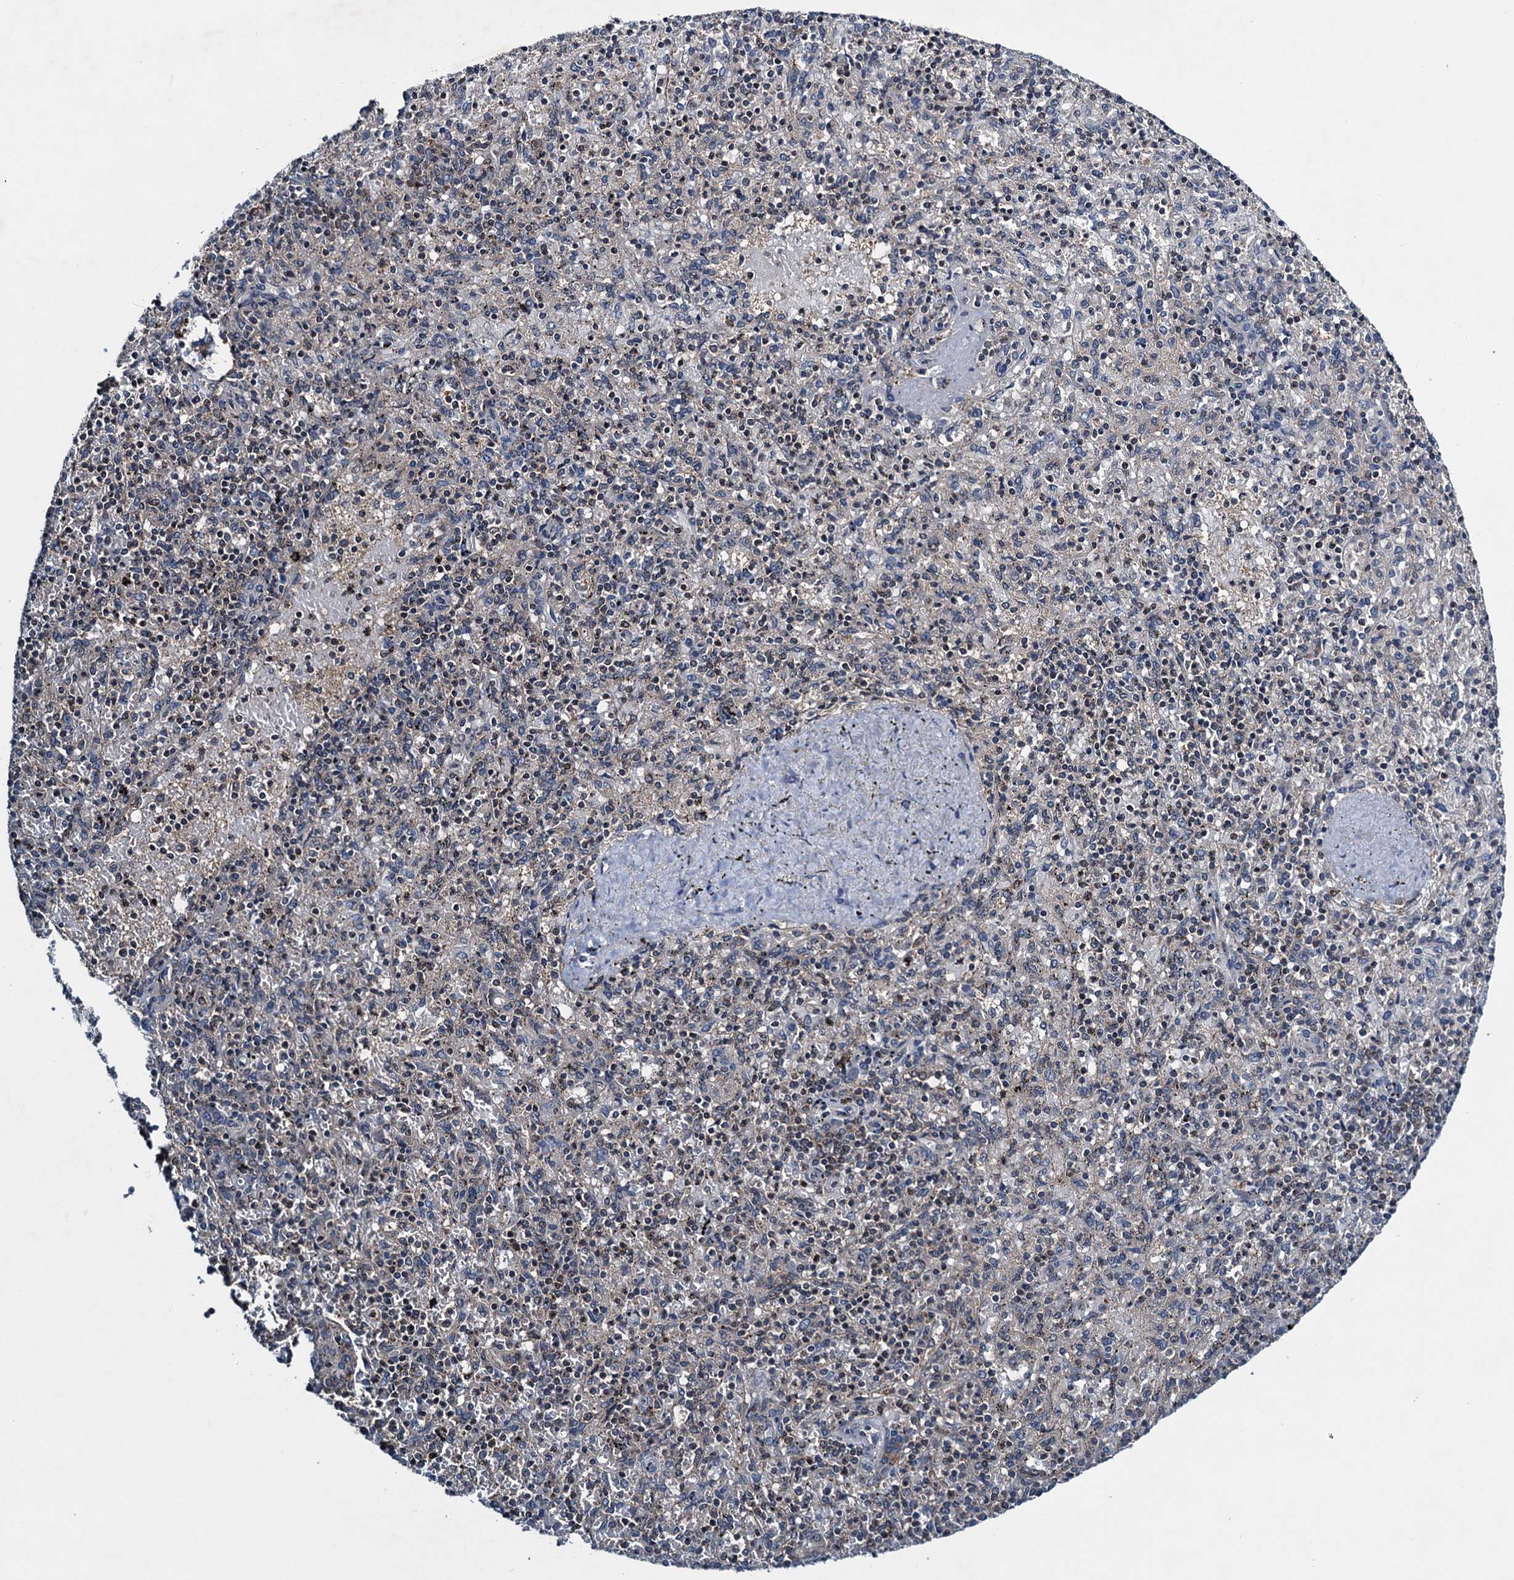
{"staining": {"intensity": "negative", "quantity": "none", "location": "none"}, "tissue": "spleen", "cell_type": "Cells in red pulp", "image_type": "normal", "snomed": [{"axis": "morphology", "description": "Normal tissue, NOS"}, {"axis": "topography", "description": "Spleen"}], "caption": "Immunohistochemical staining of unremarkable spleen demonstrates no significant staining in cells in red pulp.", "gene": "RNF165", "patient": {"sex": "male", "age": 82}}